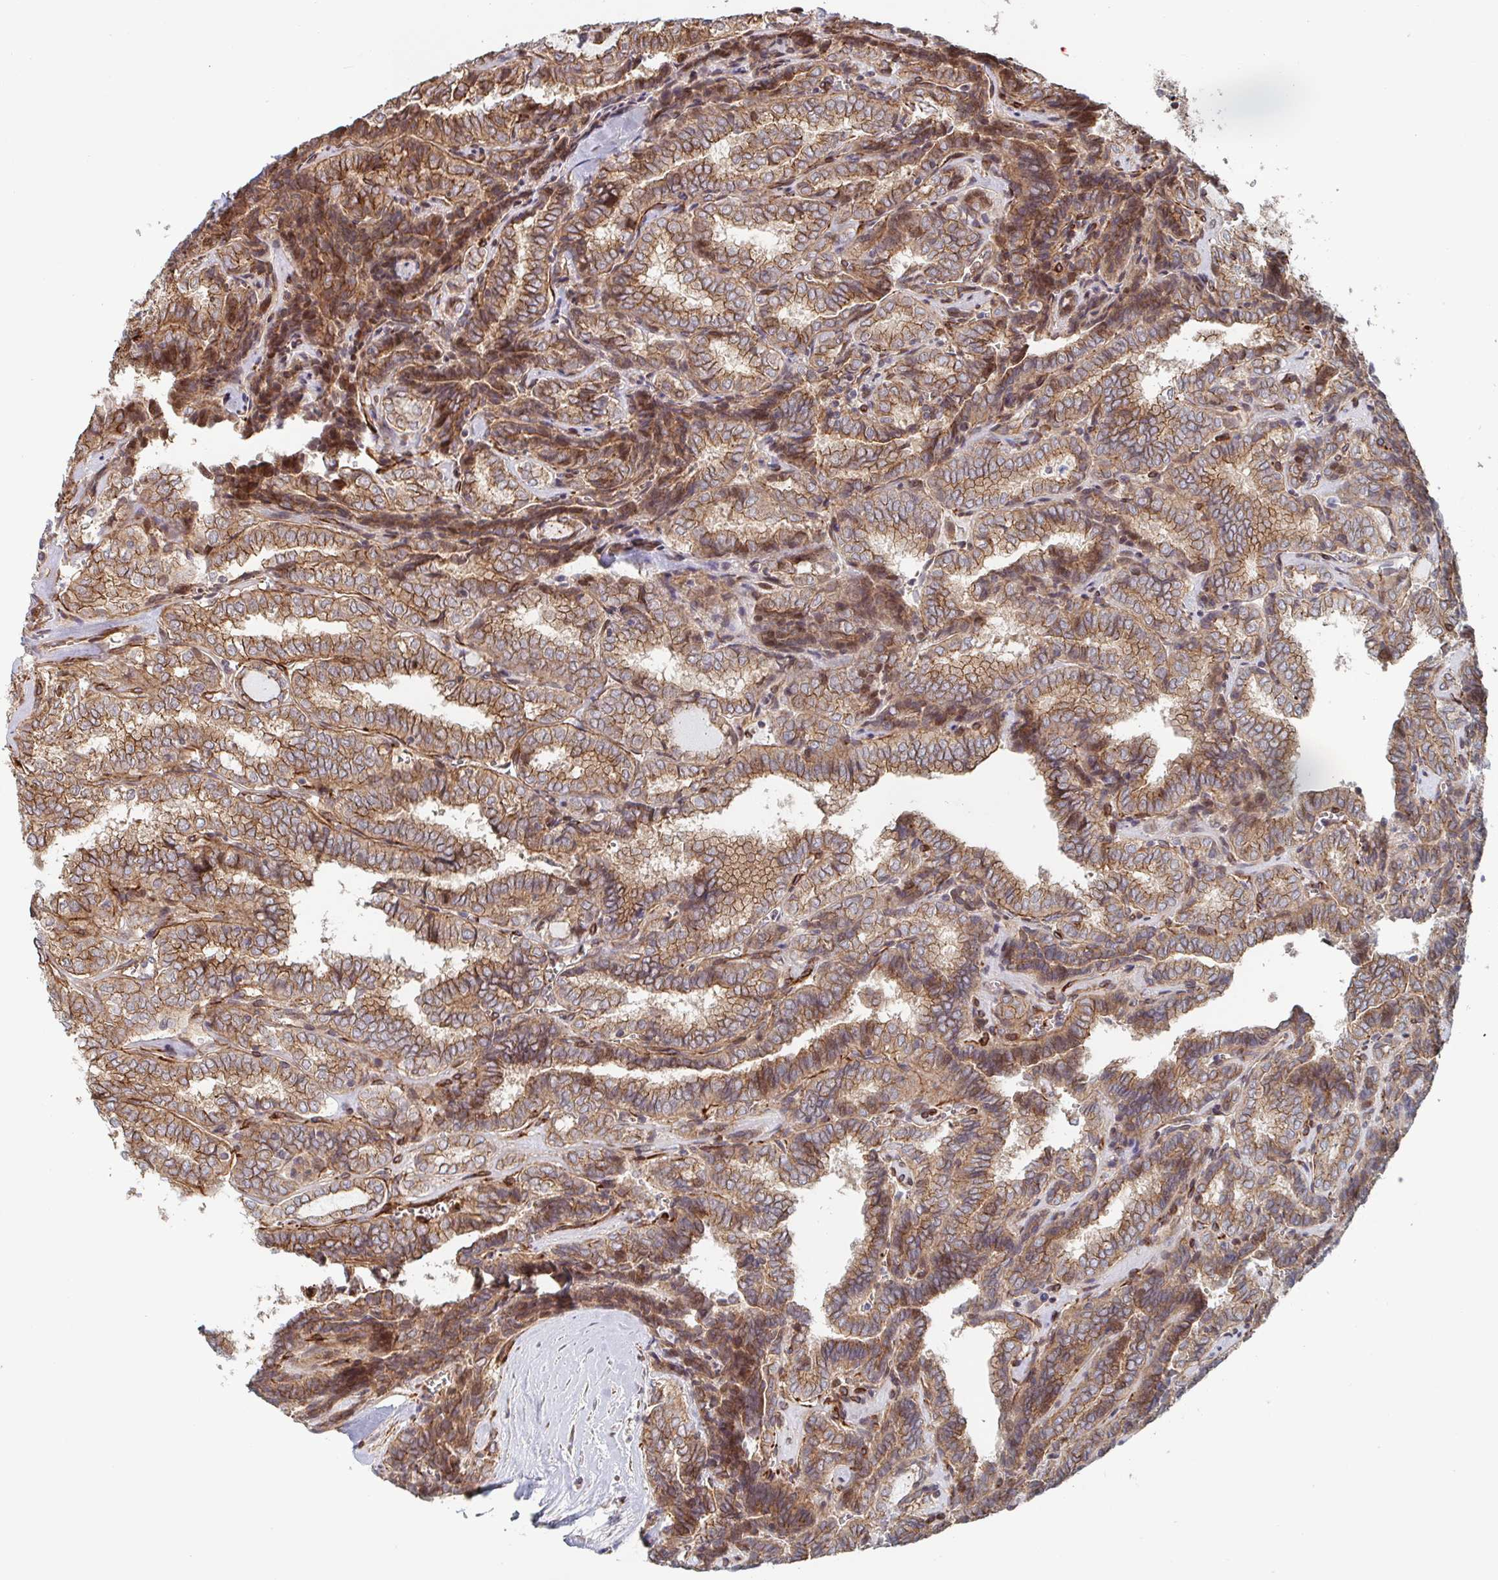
{"staining": {"intensity": "moderate", "quantity": ">75%", "location": "cytoplasmic/membranous"}, "tissue": "thyroid cancer", "cell_type": "Tumor cells", "image_type": "cancer", "snomed": [{"axis": "morphology", "description": "Papillary adenocarcinoma, NOS"}, {"axis": "topography", "description": "Thyroid gland"}], "caption": "Protein expression analysis of papillary adenocarcinoma (thyroid) demonstrates moderate cytoplasmic/membranous positivity in about >75% of tumor cells.", "gene": "DVL3", "patient": {"sex": "female", "age": 30}}